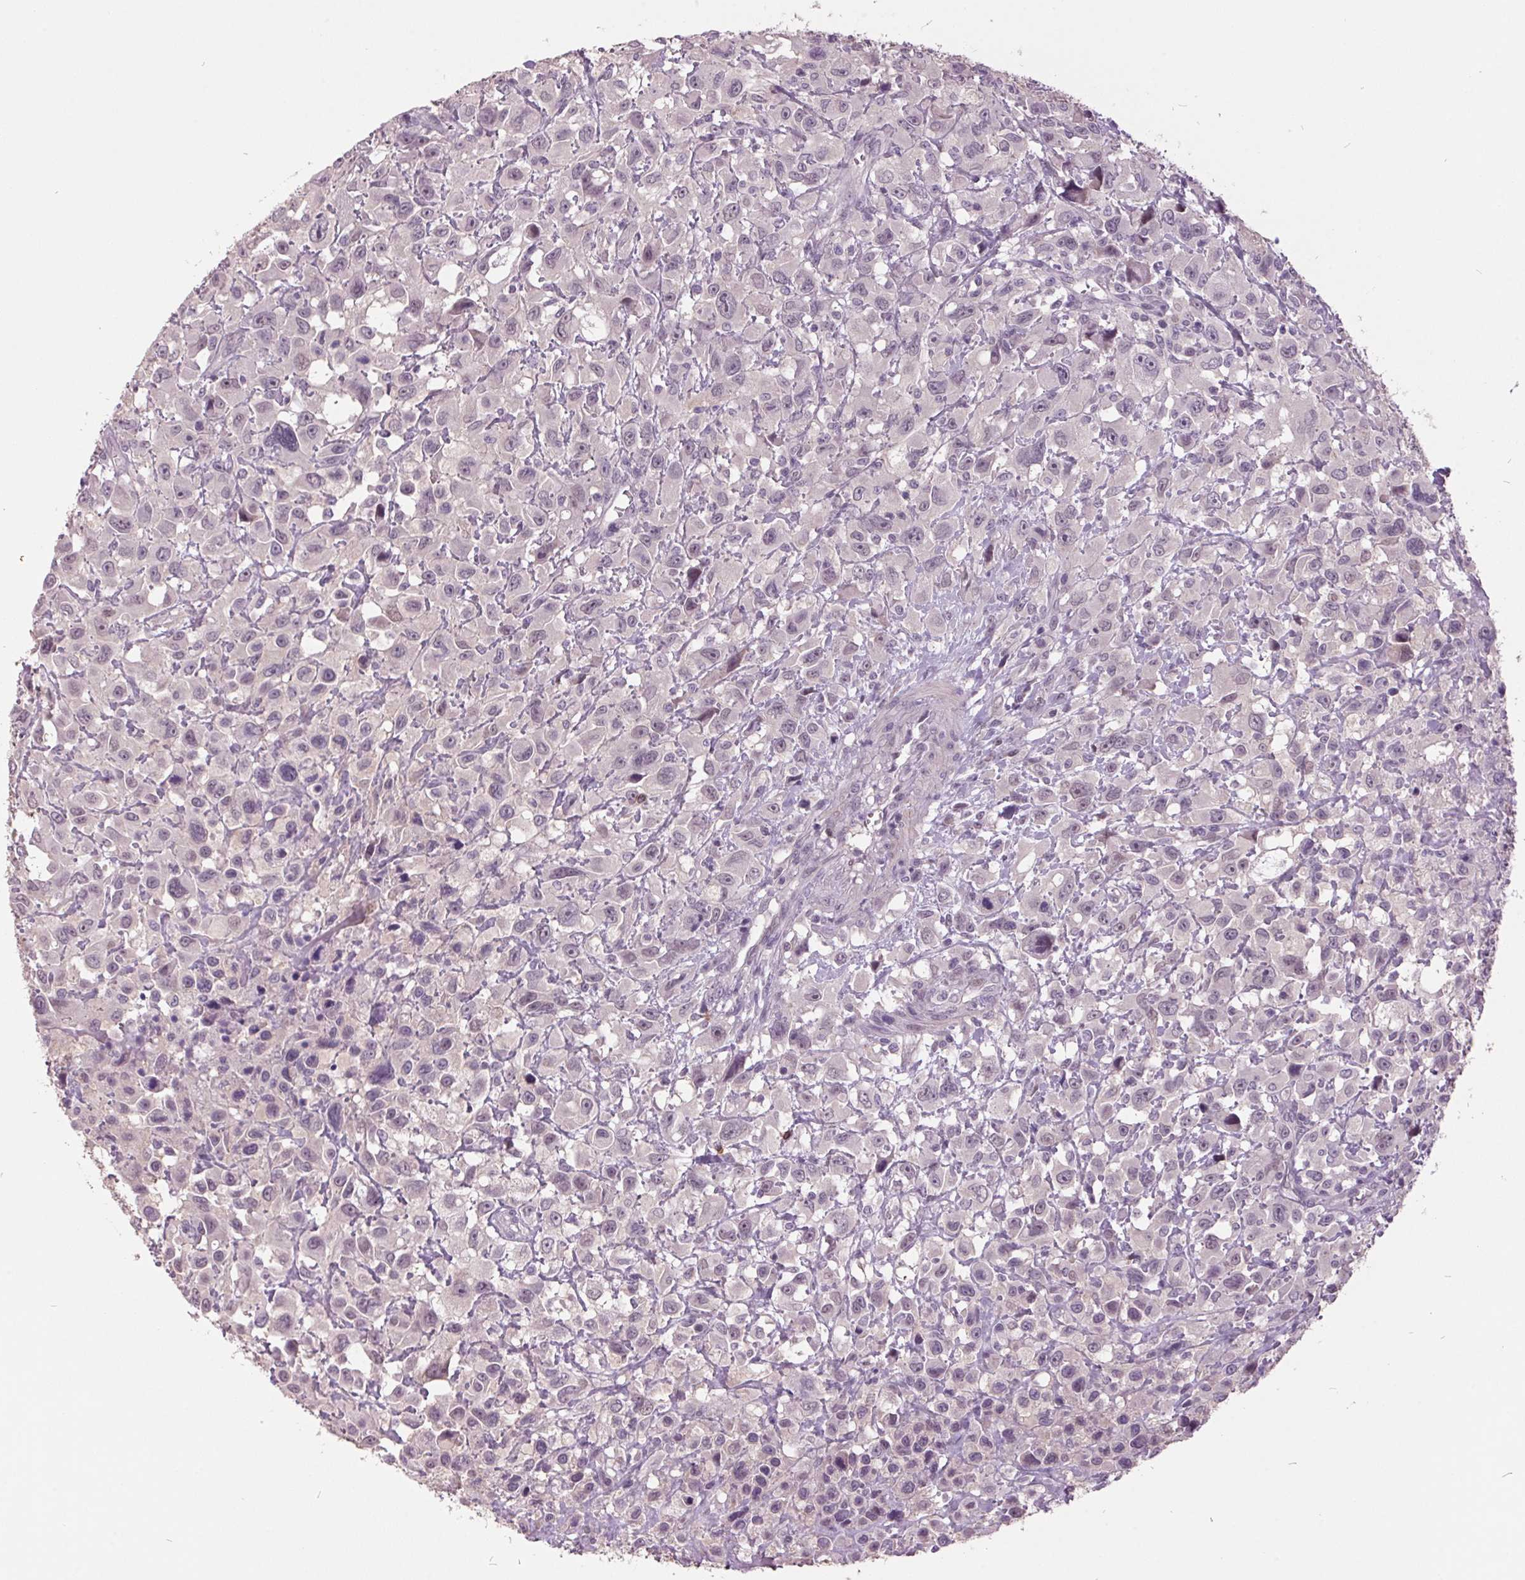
{"staining": {"intensity": "negative", "quantity": "none", "location": "none"}, "tissue": "head and neck cancer", "cell_type": "Tumor cells", "image_type": "cancer", "snomed": [{"axis": "morphology", "description": "Squamous cell carcinoma, NOS"}, {"axis": "morphology", "description": "Squamous cell carcinoma, metastatic, NOS"}, {"axis": "topography", "description": "Oral tissue"}, {"axis": "topography", "description": "Head-Neck"}], "caption": "An immunohistochemistry (IHC) histopathology image of head and neck squamous cell carcinoma is shown. There is no staining in tumor cells of head and neck squamous cell carcinoma.", "gene": "C2orf16", "patient": {"sex": "female", "age": 85}}